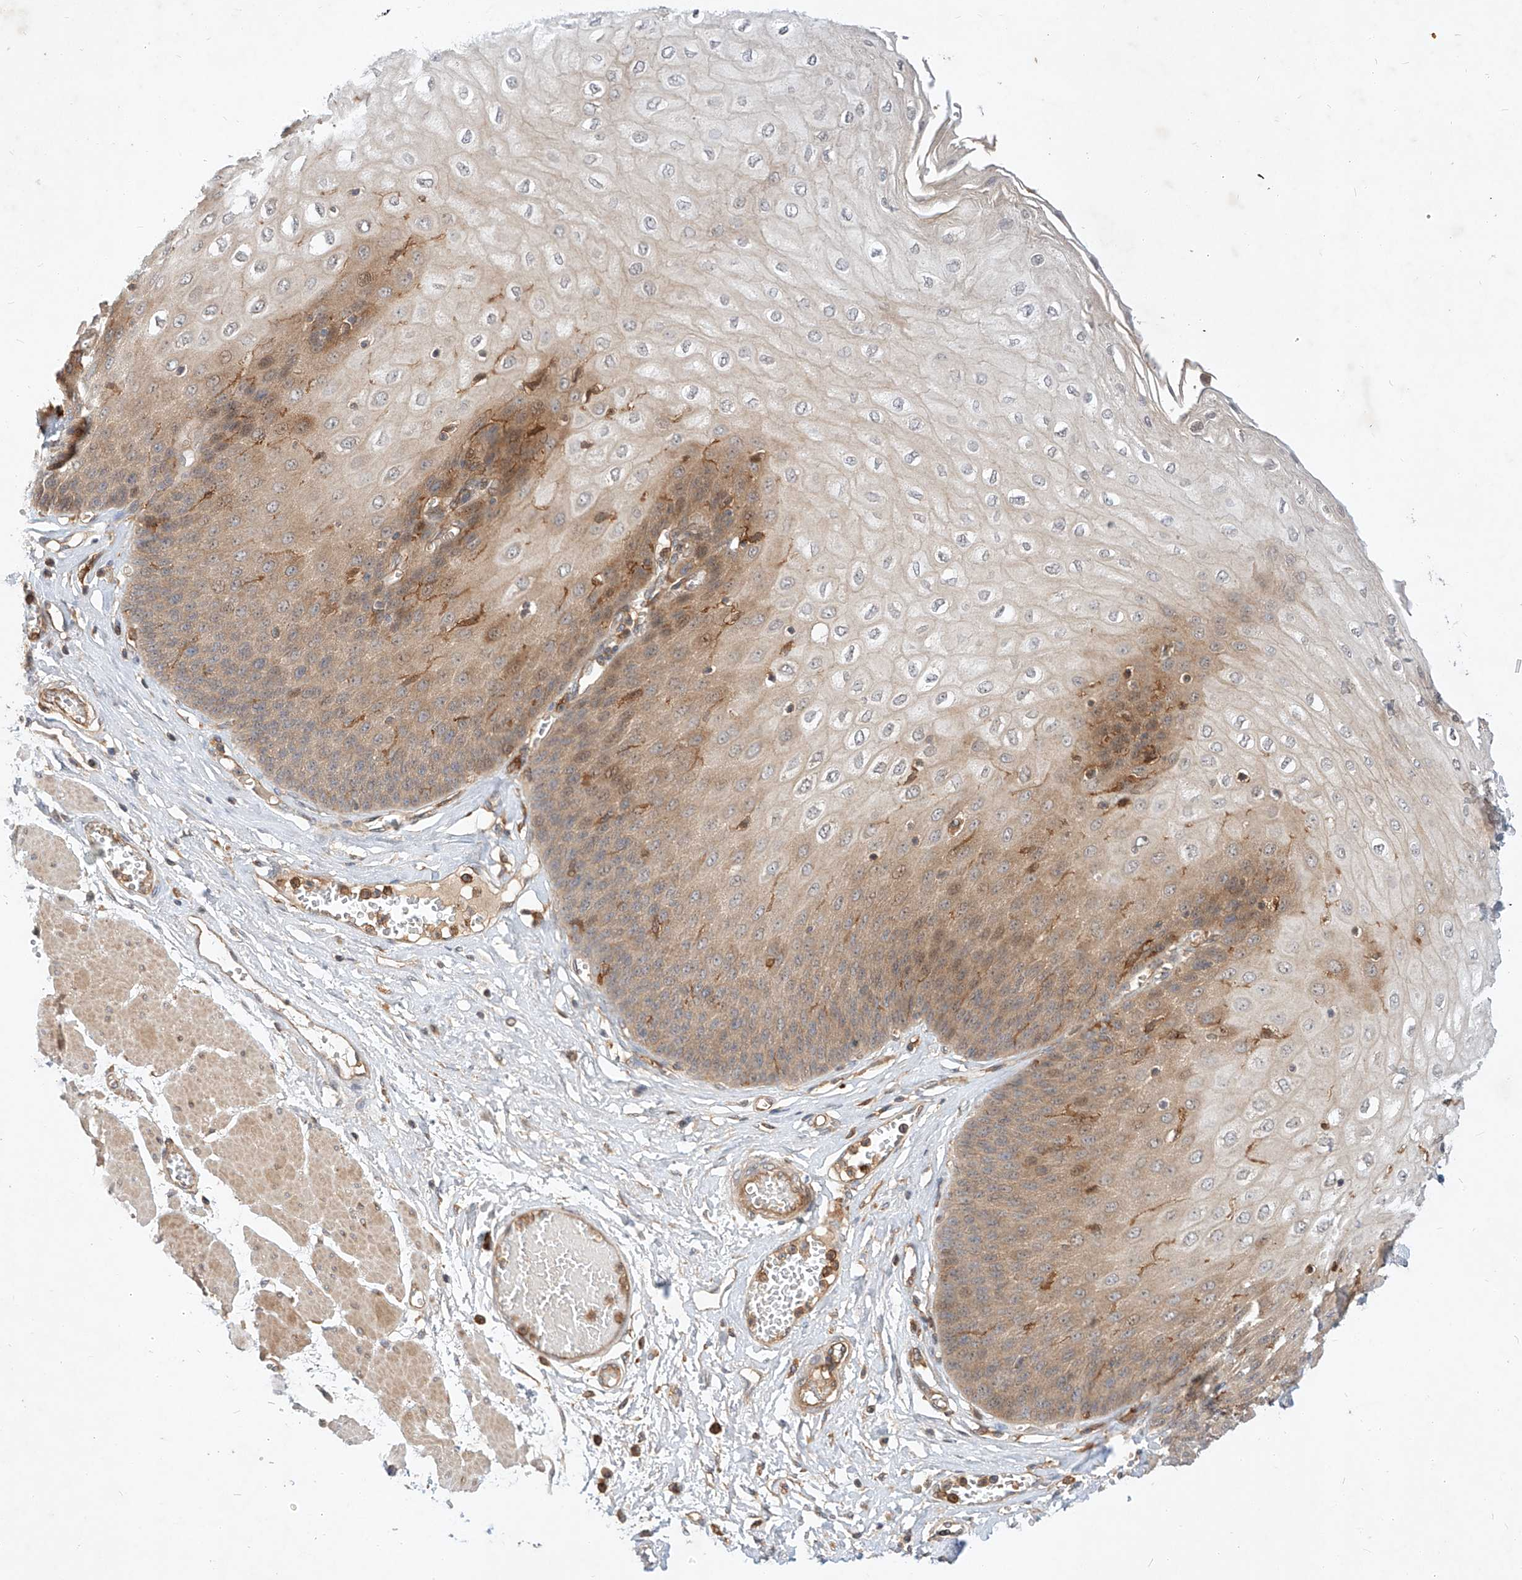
{"staining": {"intensity": "moderate", "quantity": "25%-75%", "location": "cytoplasmic/membranous"}, "tissue": "esophagus", "cell_type": "Squamous epithelial cells", "image_type": "normal", "snomed": [{"axis": "morphology", "description": "Normal tissue, NOS"}, {"axis": "topography", "description": "Esophagus"}], "caption": "DAB (3,3'-diaminobenzidine) immunohistochemical staining of normal esophagus displays moderate cytoplasmic/membranous protein expression in approximately 25%-75% of squamous epithelial cells.", "gene": "NFAM1", "patient": {"sex": "male", "age": 60}}